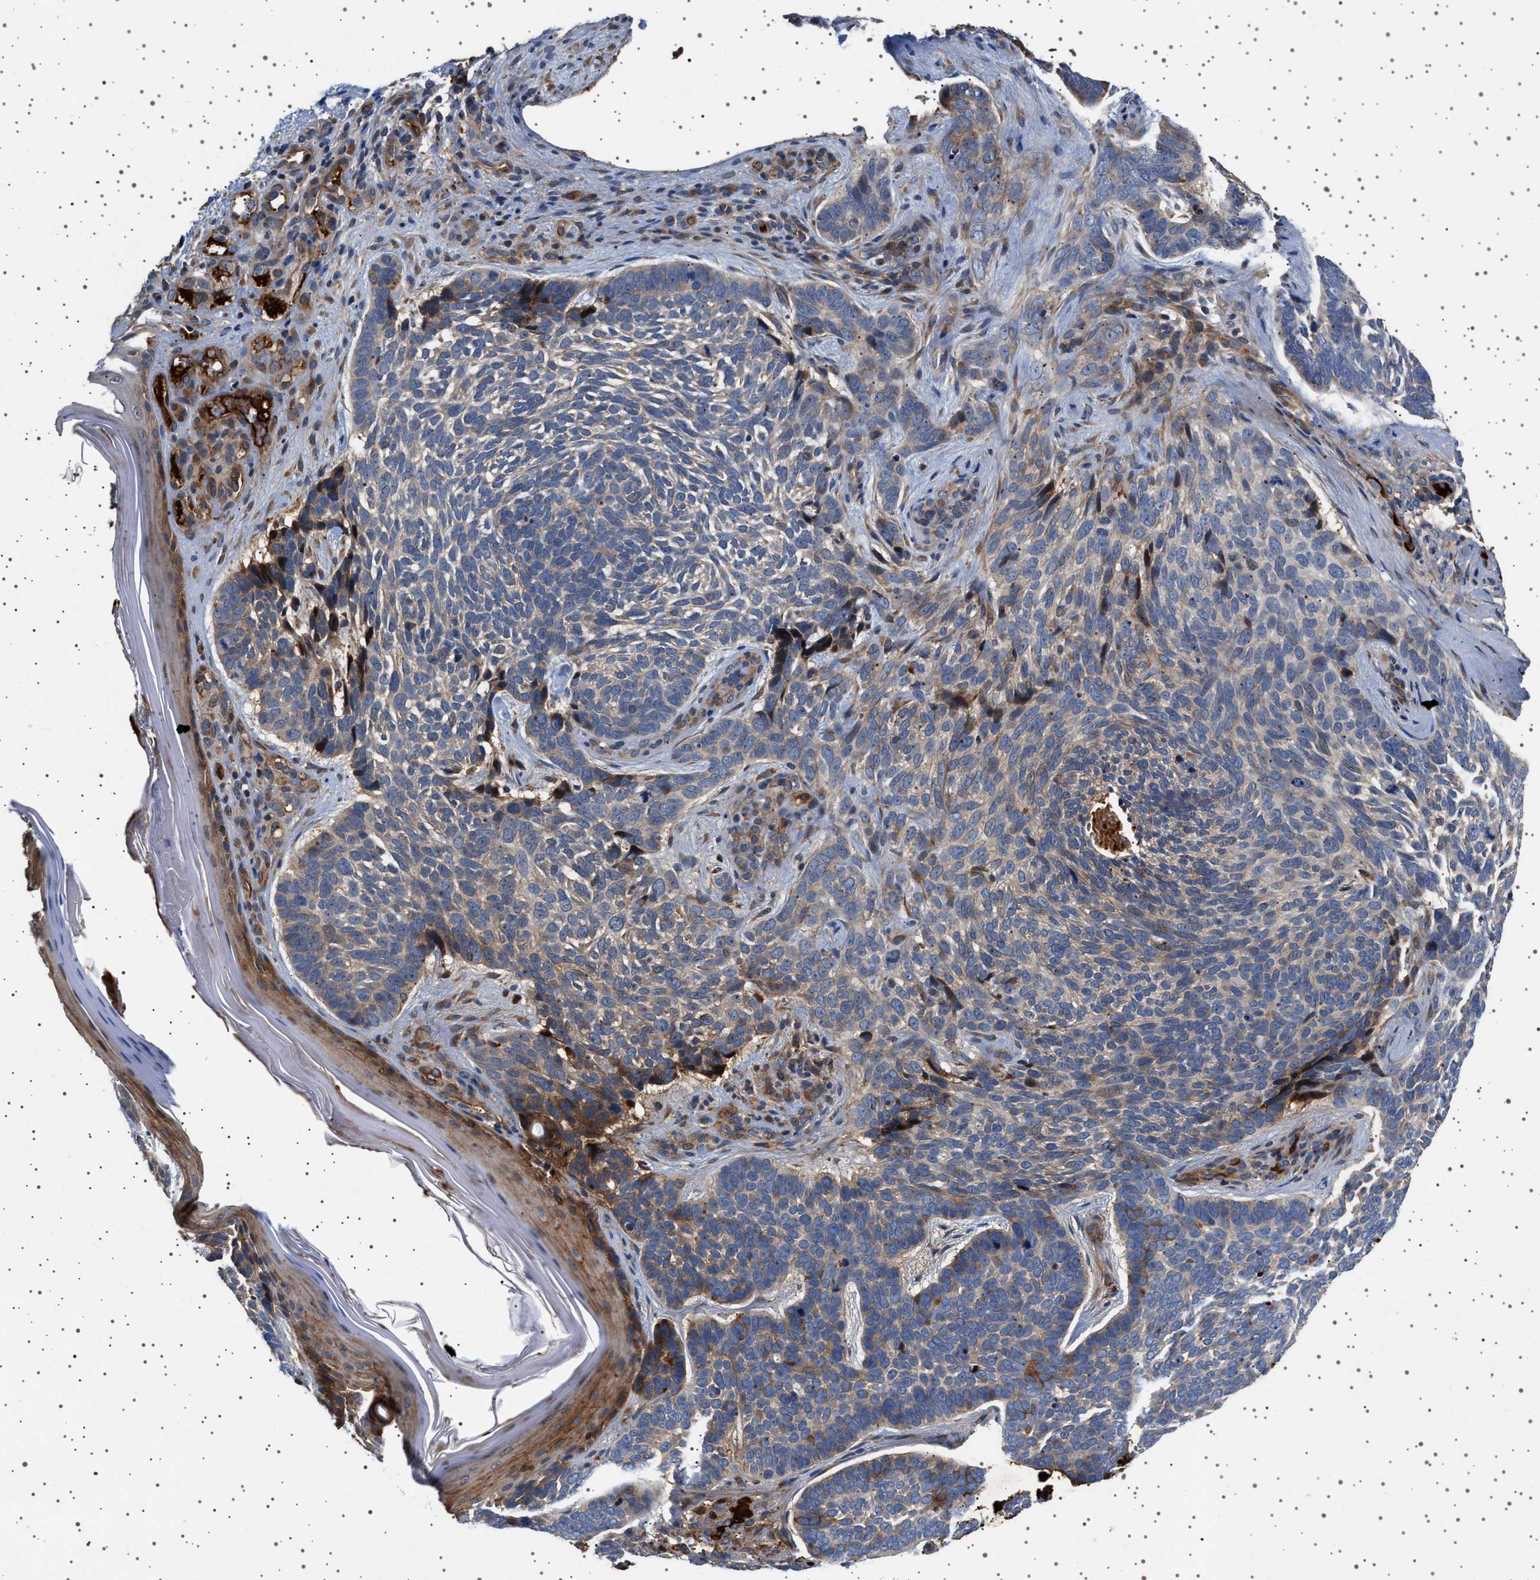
{"staining": {"intensity": "weak", "quantity": "25%-75%", "location": "cytoplasmic/membranous"}, "tissue": "skin cancer", "cell_type": "Tumor cells", "image_type": "cancer", "snomed": [{"axis": "morphology", "description": "Basal cell carcinoma"}, {"axis": "topography", "description": "Skin"}, {"axis": "topography", "description": "Skin of head"}], "caption": "Weak cytoplasmic/membranous staining for a protein is identified in about 25%-75% of tumor cells of skin cancer (basal cell carcinoma) using IHC.", "gene": "FICD", "patient": {"sex": "female", "age": 85}}